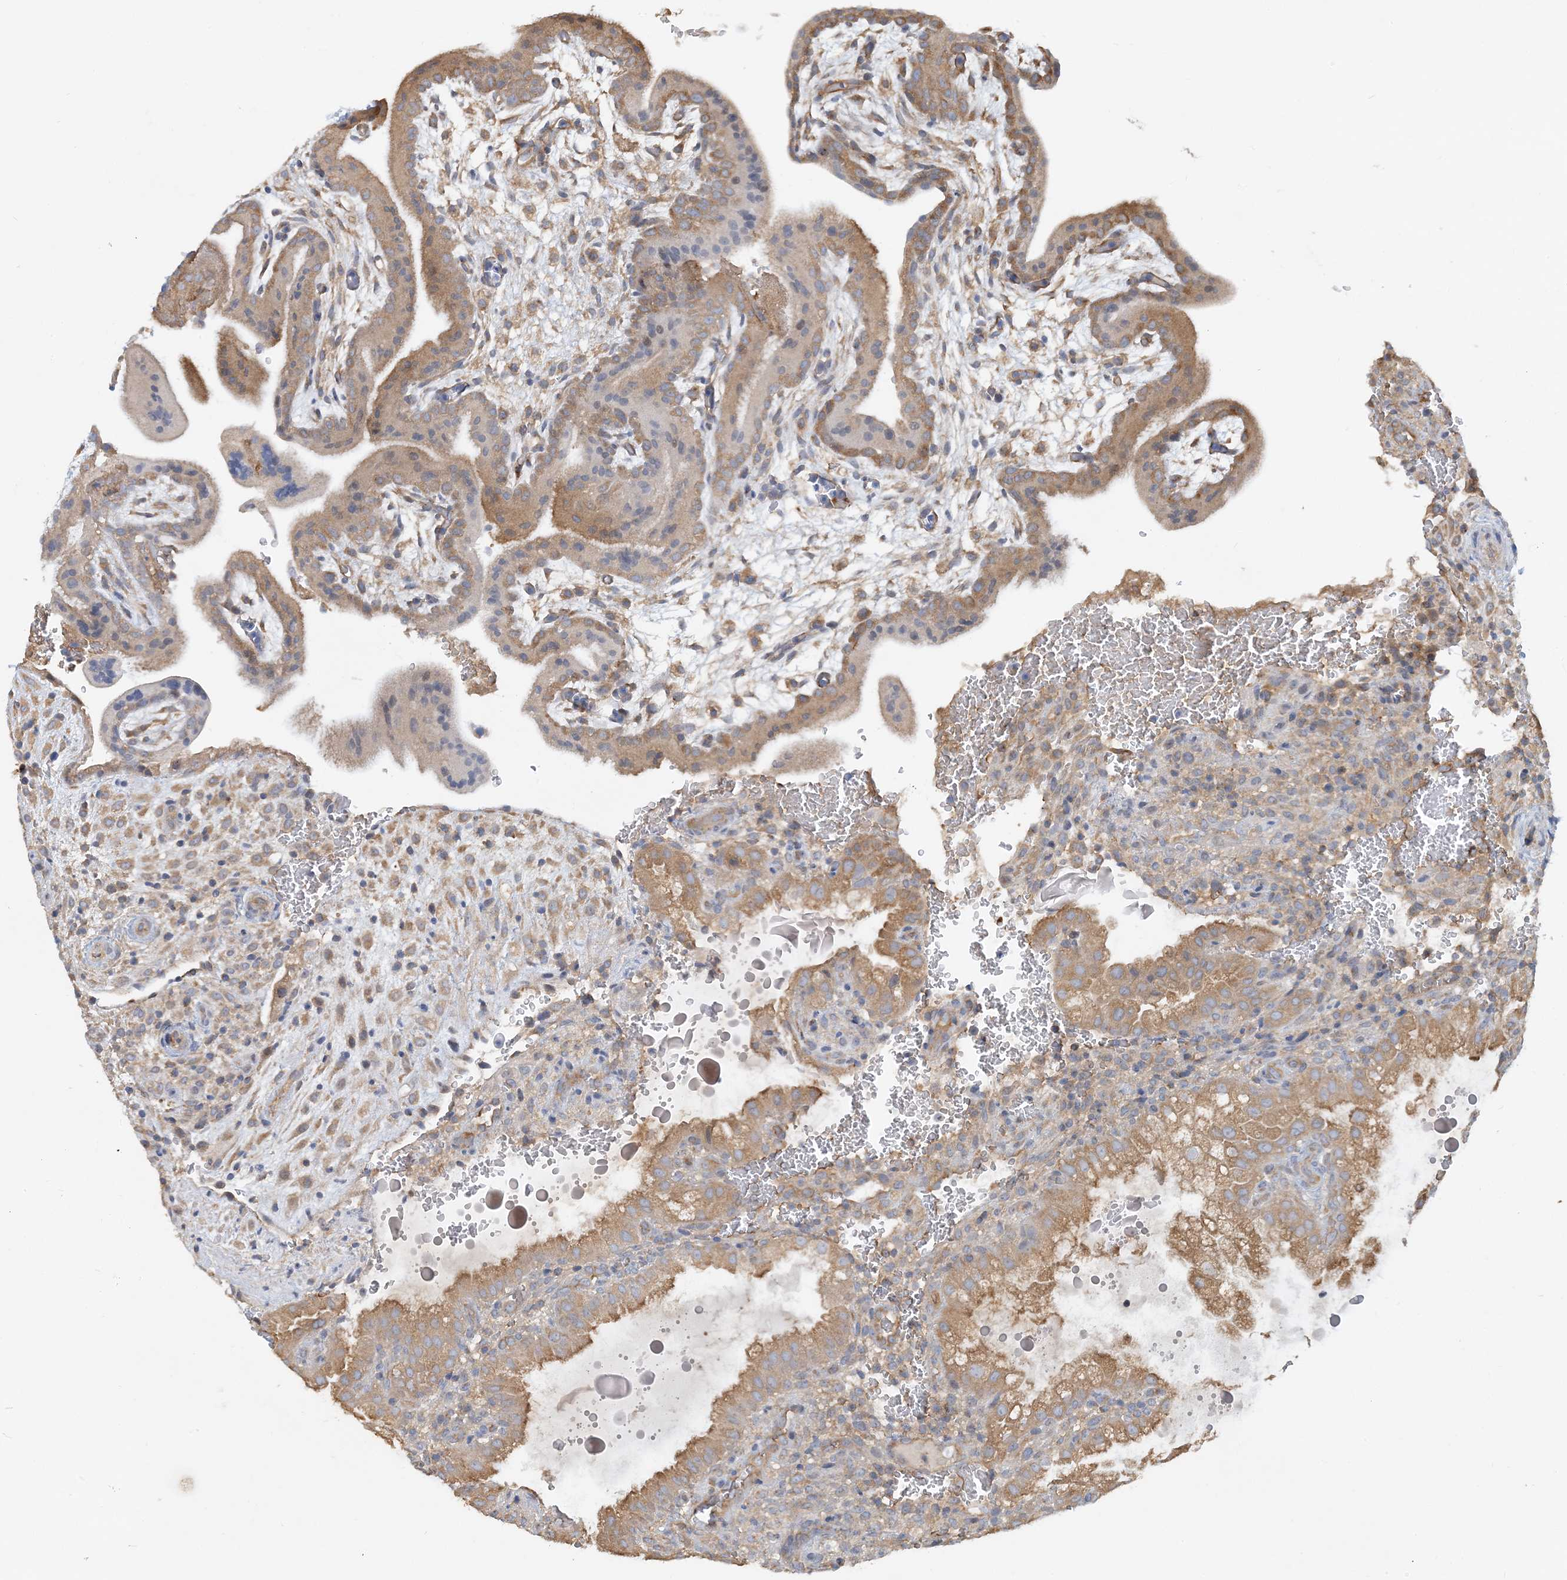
{"staining": {"intensity": "moderate", "quantity": "25%-75%", "location": "cytoplasmic/membranous"}, "tissue": "placenta", "cell_type": "Decidual cells", "image_type": "normal", "snomed": [{"axis": "morphology", "description": "Normal tissue, NOS"}, {"axis": "topography", "description": "Placenta"}], "caption": "Immunohistochemical staining of normal placenta shows moderate cytoplasmic/membranous protein staining in about 25%-75% of decidual cells. (Stains: DAB (3,3'-diaminobenzidine) in brown, nuclei in blue, Microscopy: brightfield microscopy at high magnification).", "gene": "SIDT1", "patient": {"sex": "female", "age": 35}}